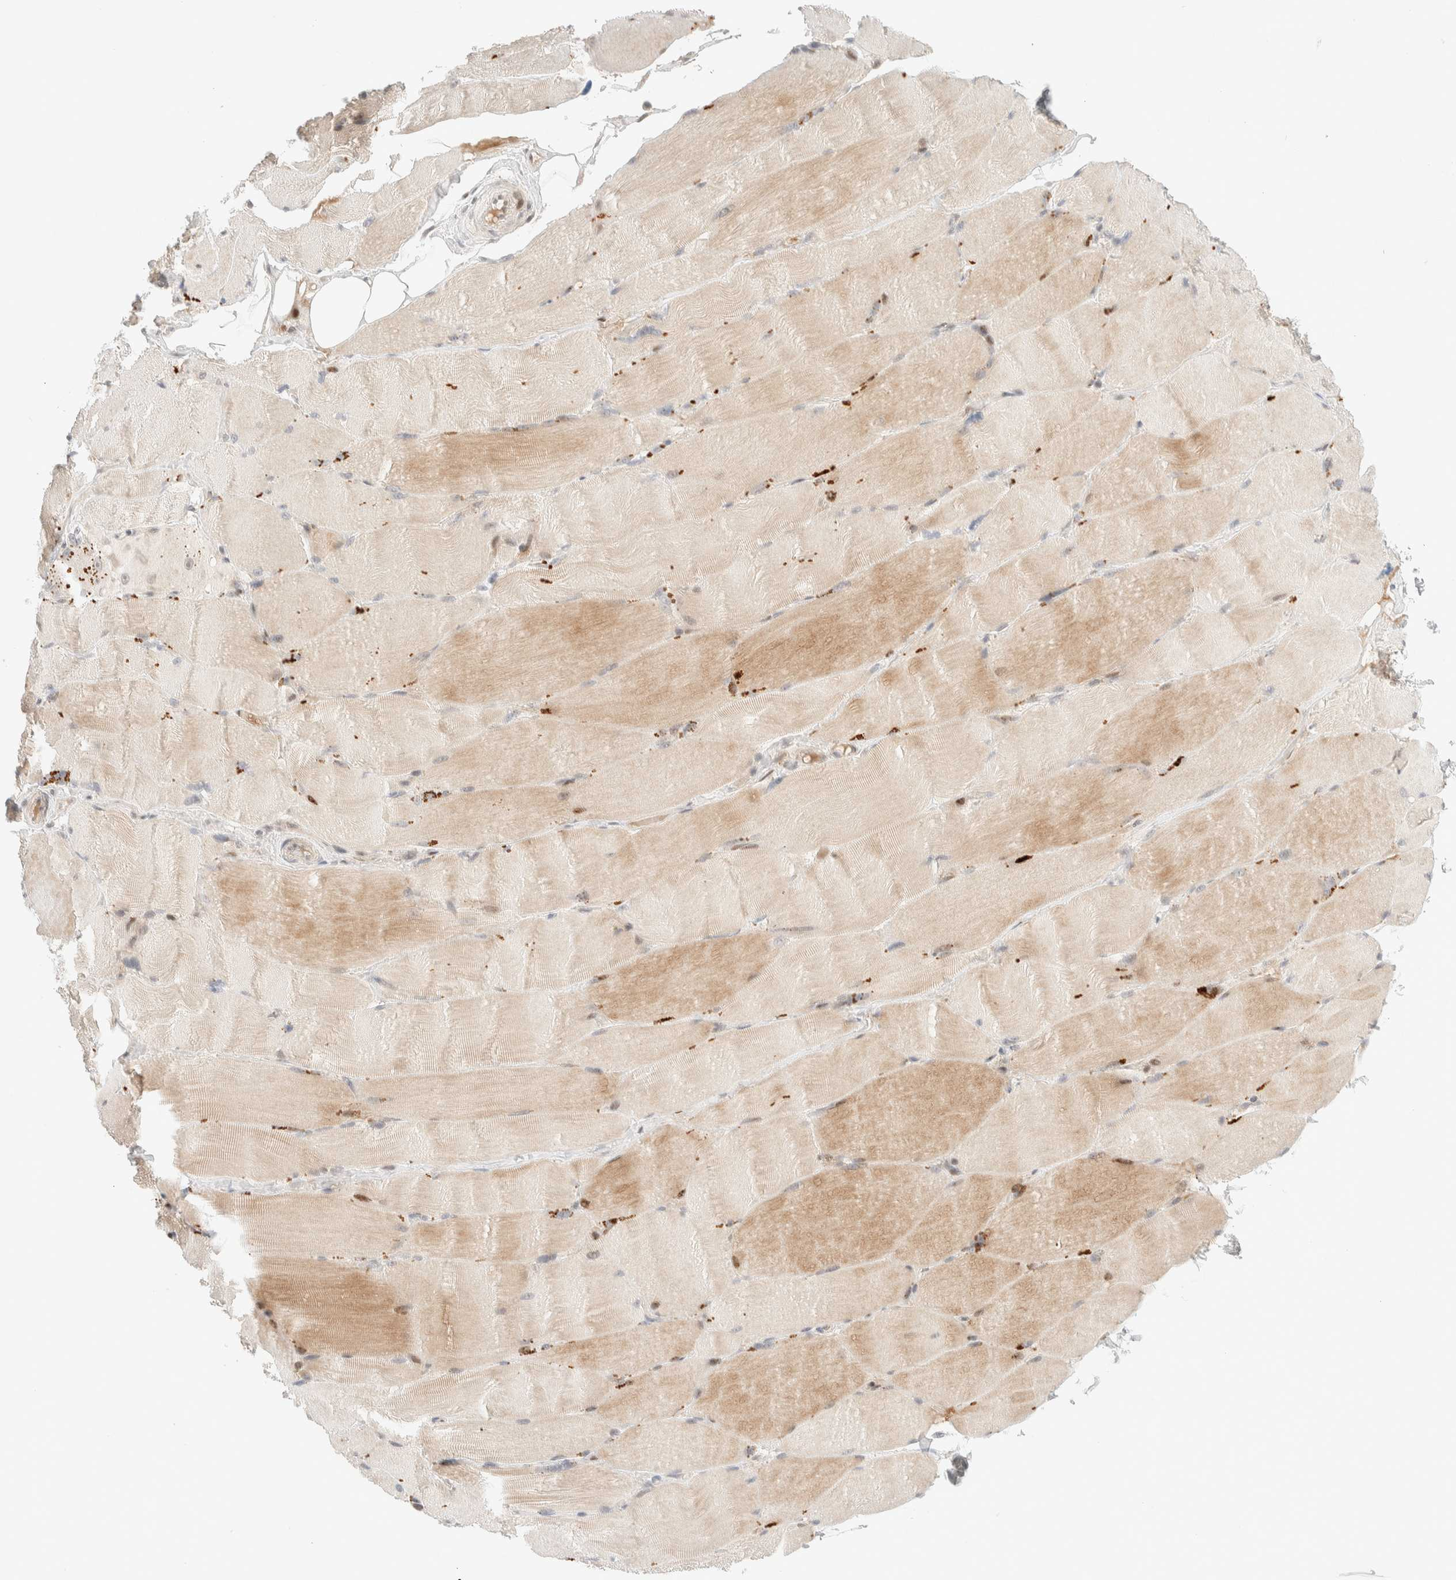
{"staining": {"intensity": "moderate", "quantity": "25%-75%", "location": "cytoplasmic/membranous"}, "tissue": "skeletal muscle", "cell_type": "Myocytes", "image_type": "normal", "snomed": [{"axis": "morphology", "description": "Normal tissue, NOS"}, {"axis": "topography", "description": "Skin"}, {"axis": "topography", "description": "Skeletal muscle"}], "caption": "Immunohistochemistry (IHC) micrograph of unremarkable skeletal muscle stained for a protein (brown), which reveals medium levels of moderate cytoplasmic/membranous positivity in approximately 25%-75% of myocytes.", "gene": "CHKA", "patient": {"sex": "male", "age": 83}}